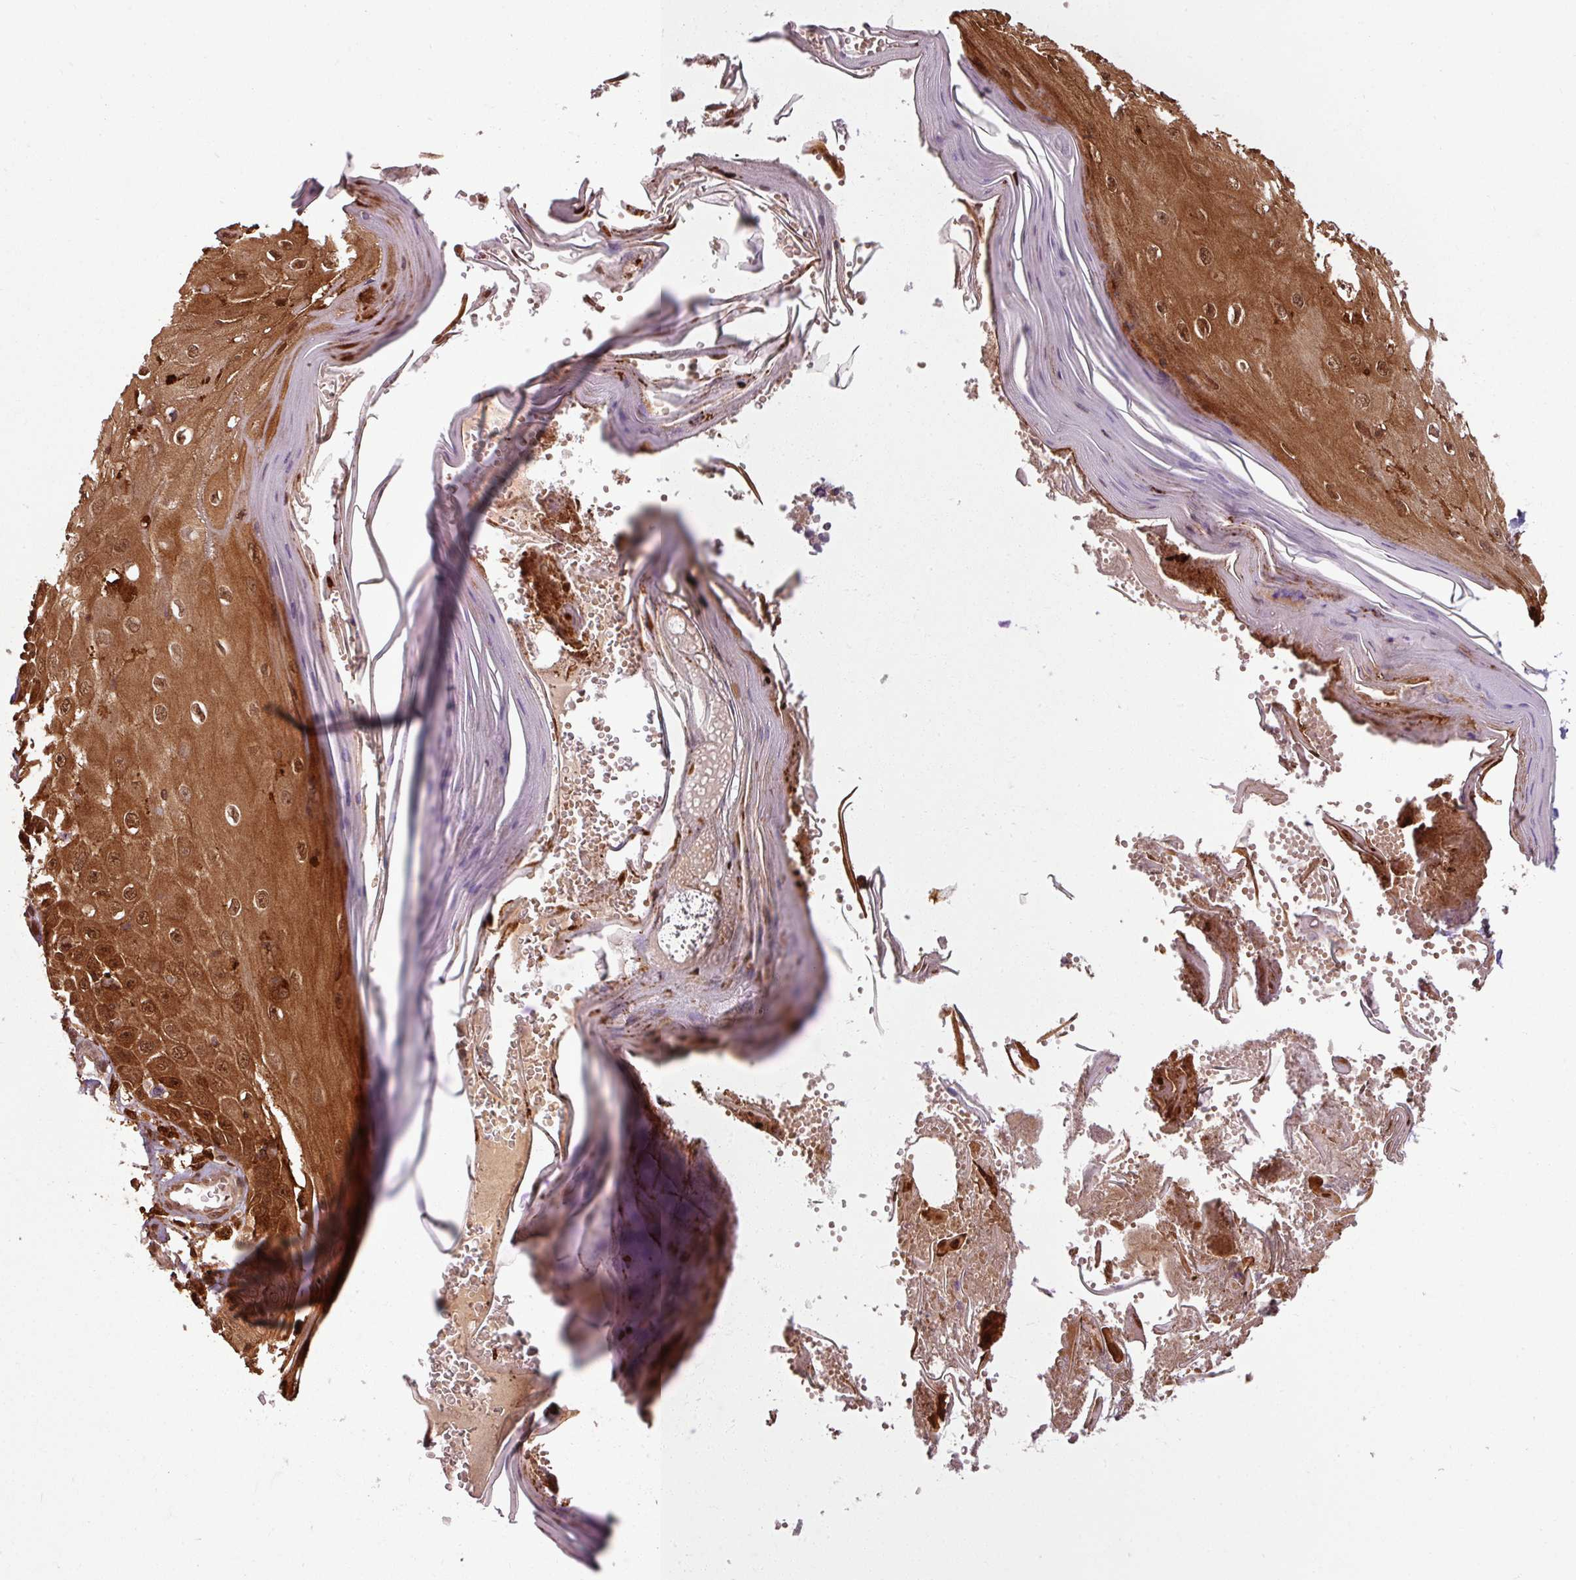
{"staining": {"intensity": "strong", "quantity": ">75%", "location": "cytoplasmic/membranous,nuclear"}, "tissue": "skin cancer", "cell_type": "Tumor cells", "image_type": "cancer", "snomed": [{"axis": "morphology", "description": "Squamous cell carcinoma, NOS"}, {"axis": "topography", "description": "Skin"}], "caption": "Immunohistochemical staining of human skin squamous cell carcinoma displays high levels of strong cytoplasmic/membranous and nuclear protein positivity in approximately >75% of tumor cells. The protein of interest is stained brown, and the nuclei are stained in blue (DAB IHC with brightfield microscopy, high magnification).", "gene": "KCTD11", "patient": {"sex": "female", "age": 73}}